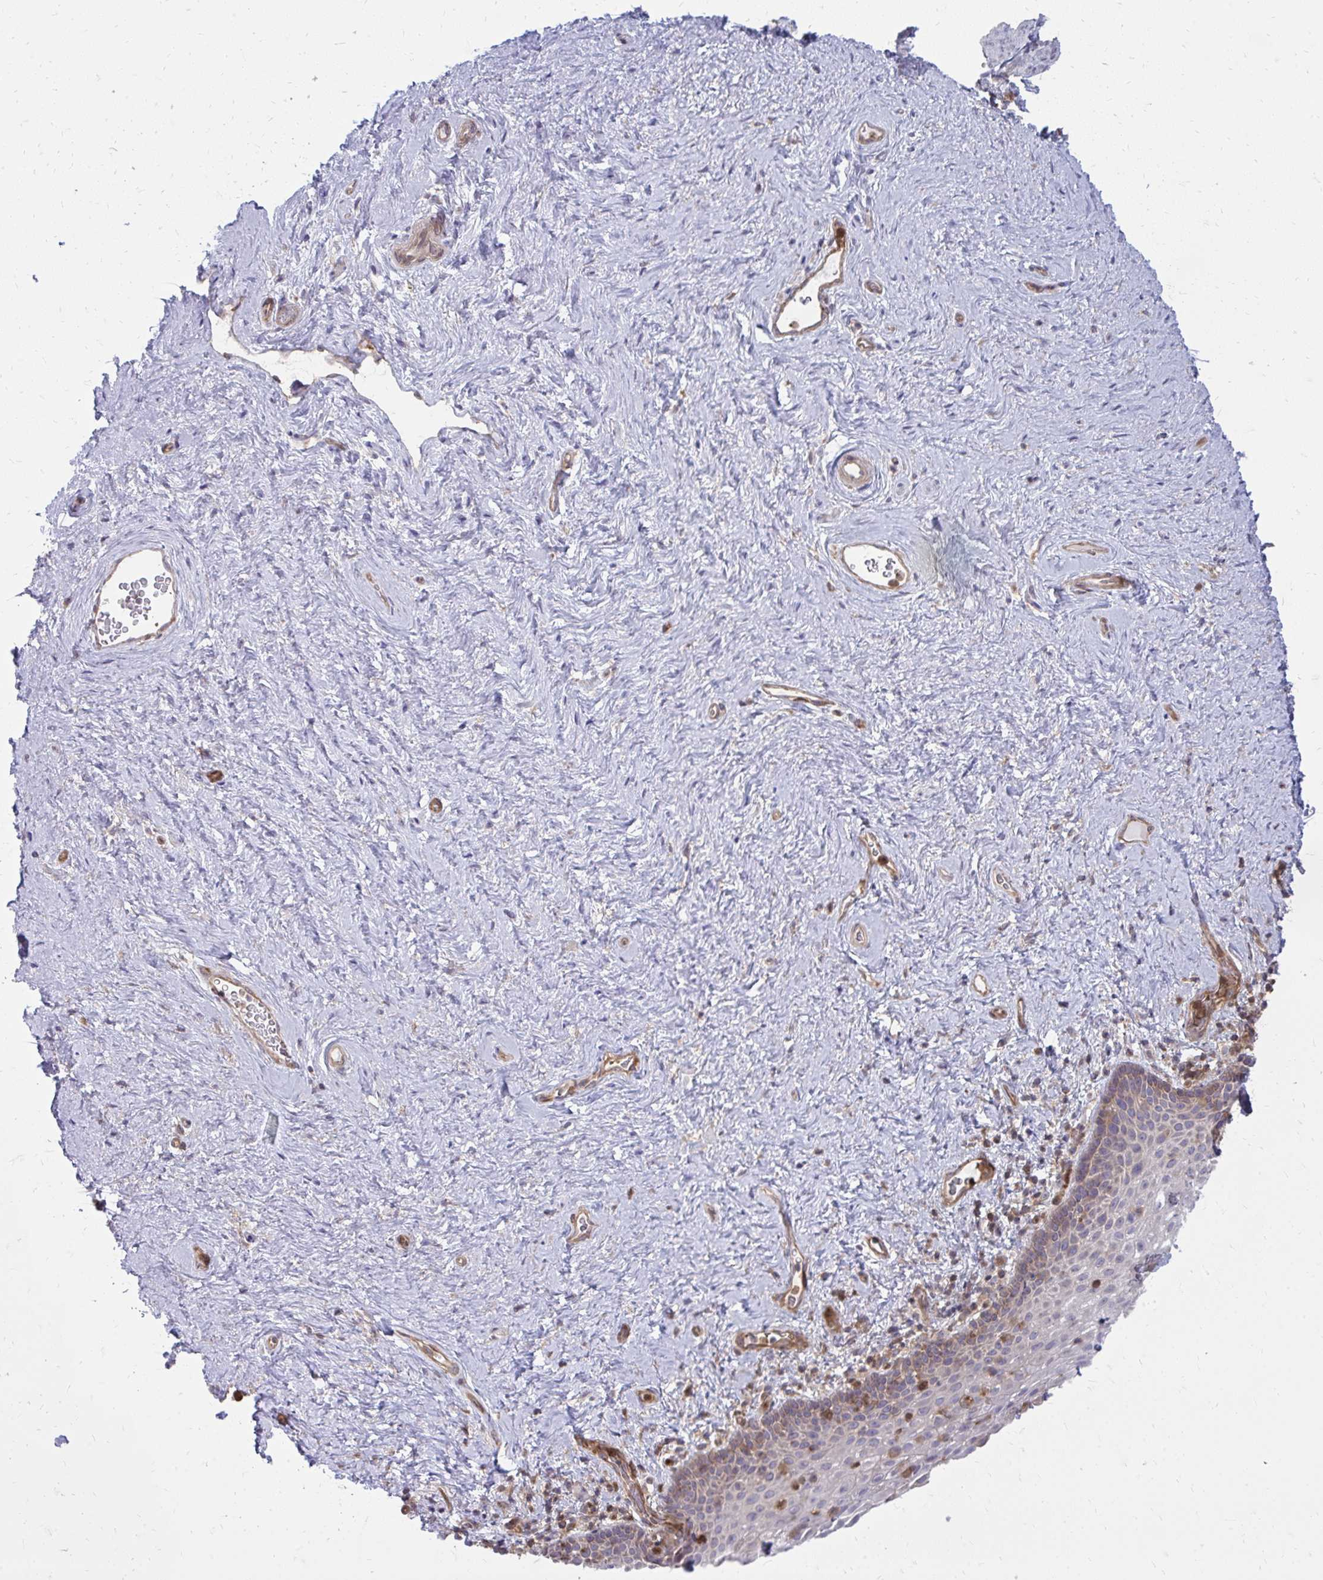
{"staining": {"intensity": "weak", "quantity": "<25%", "location": "cytoplasmic/membranous"}, "tissue": "vagina", "cell_type": "Squamous epithelial cells", "image_type": "normal", "snomed": [{"axis": "morphology", "description": "Normal tissue, NOS"}, {"axis": "topography", "description": "Vagina"}], "caption": "A high-resolution photomicrograph shows IHC staining of normal vagina, which demonstrates no significant positivity in squamous epithelial cells.", "gene": "ASAP1", "patient": {"sex": "female", "age": 61}}